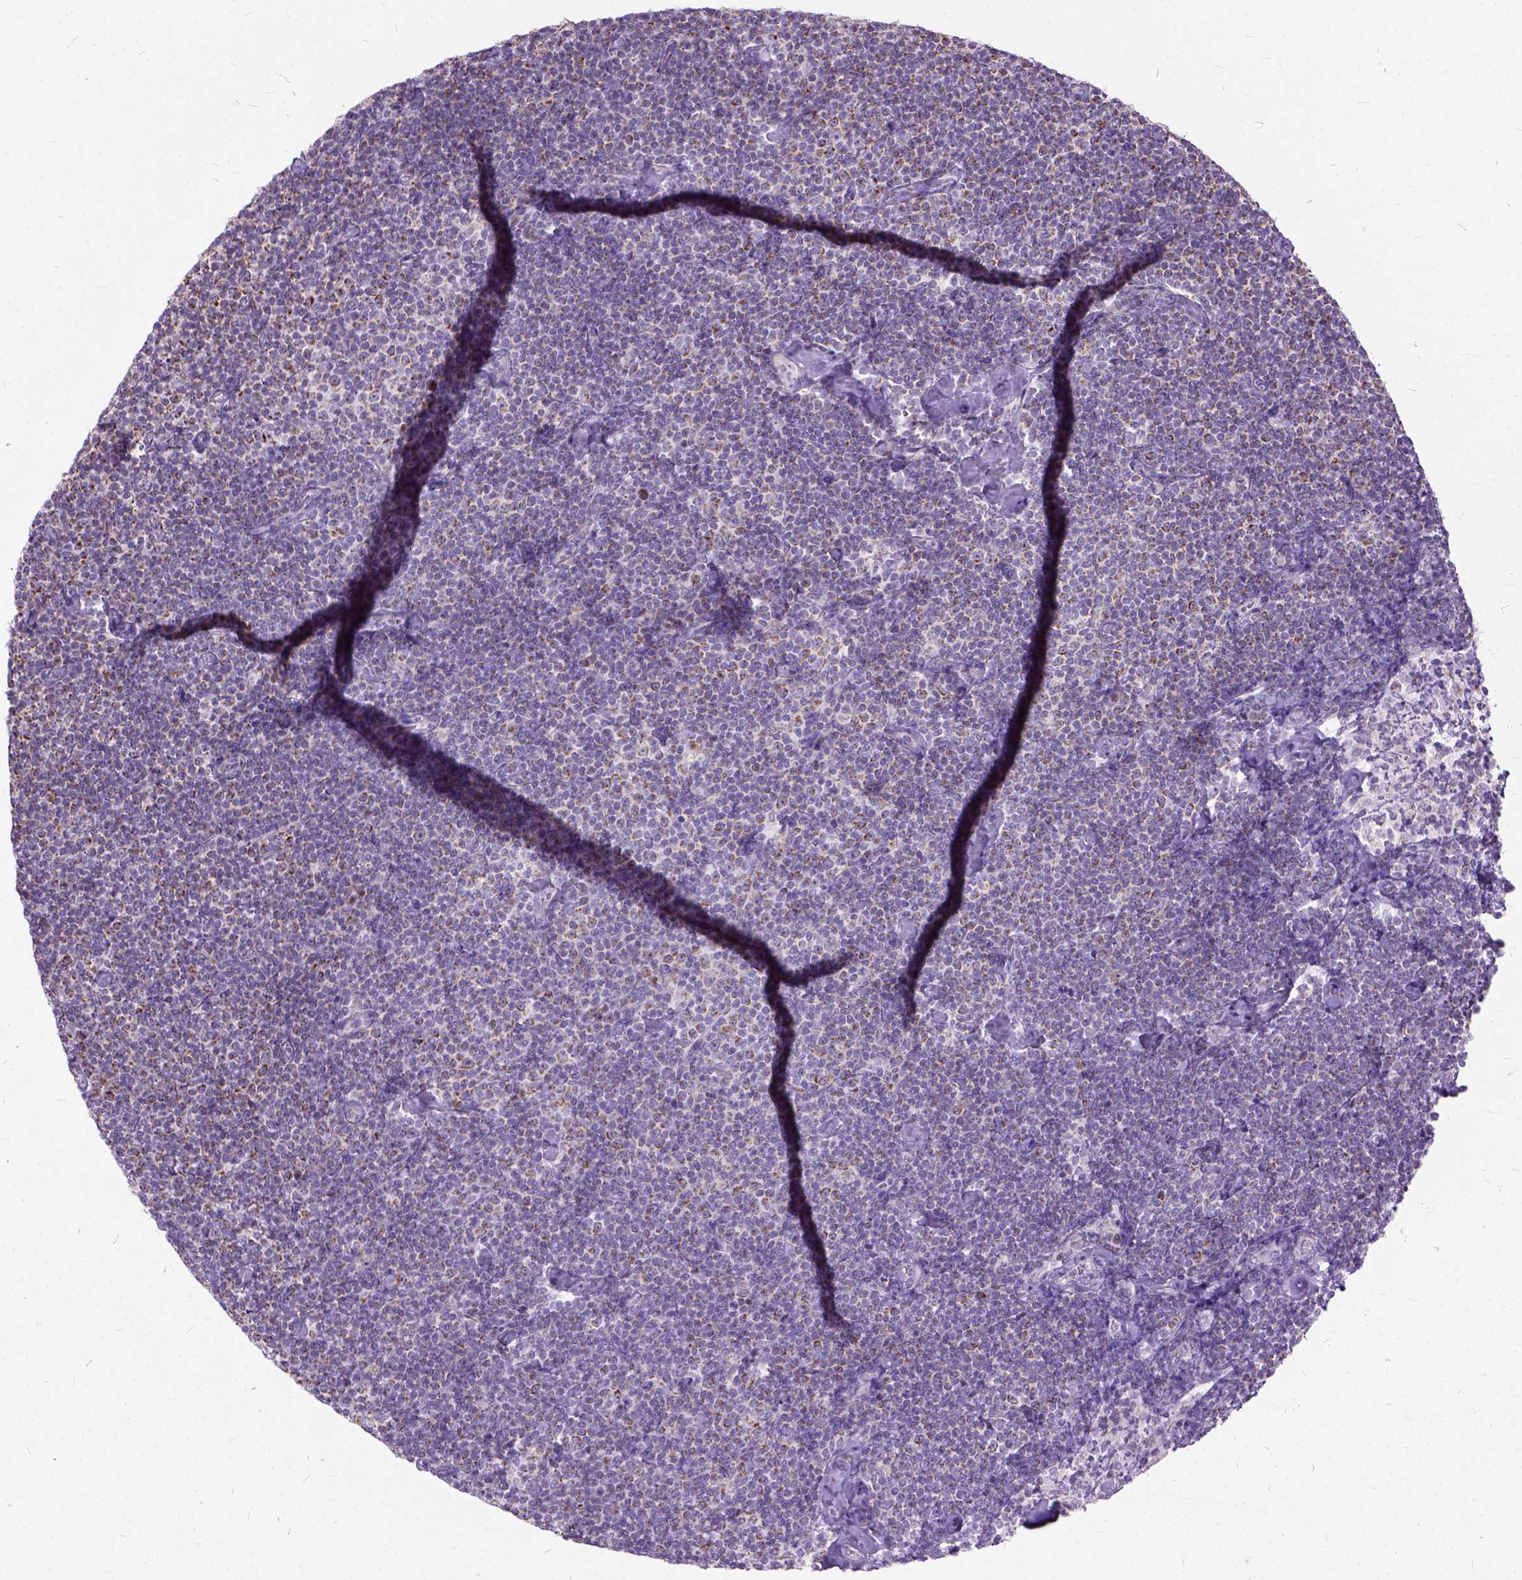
{"staining": {"intensity": "negative", "quantity": "none", "location": "none"}, "tissue": "lymphoma", "cell_type": "Tumor cells", "image_type": "cancer", "snomed": [{"axis": "morphology", "description": "Malignant lymphoma, non-Hodgkin's type, Low grade"}, {"axis": "topography", "description": "Lymph node"}], "caption": "IHC histopathology image of lymphoma stained for a protein (brown), which reveals no staining in tumor cells.", "gene": "CTAG2", "patient": {"sex": "male", "age": 81}}